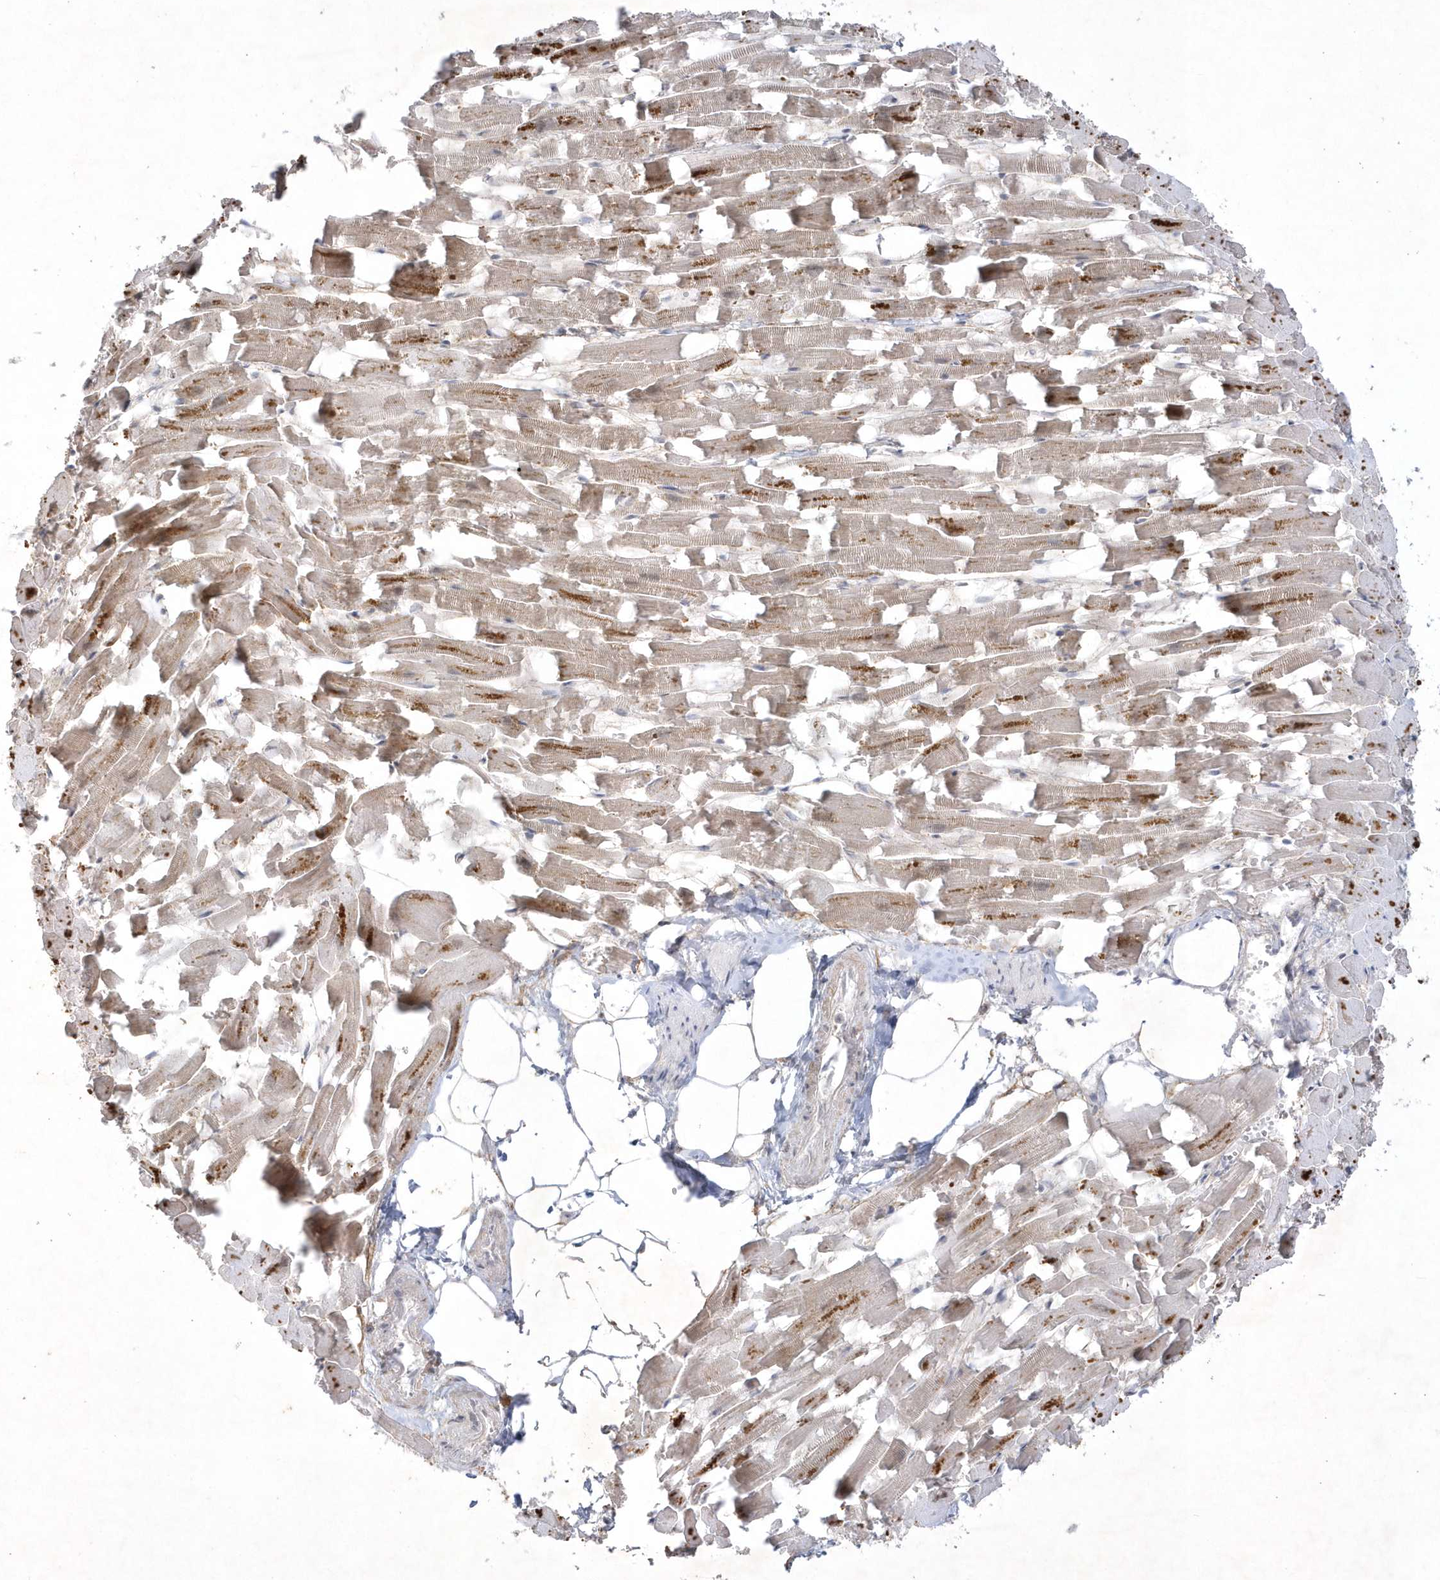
{"staining": {"intensity": "moderate", "quantity": "25%-75%", "location": "cytoplasmic/membranous"}, "tissue": "heart muscle", "cell_type": "Cardiomyocytes", "image_type": "normal", "snomed": [{"axis": "morphology", "description": "Normal tissue, NOS"}, {"axis": "topography", "description": "Heart"}], "caption": "Immunohistochemical staining of unremarkable heart muscle exhibits moderate cytoplasmic/membranous protein staining in approximately 25%-75% of cardiomyocytes.", "gene": "CPSF3", "patient": {"sex": "female", "age": 64}}